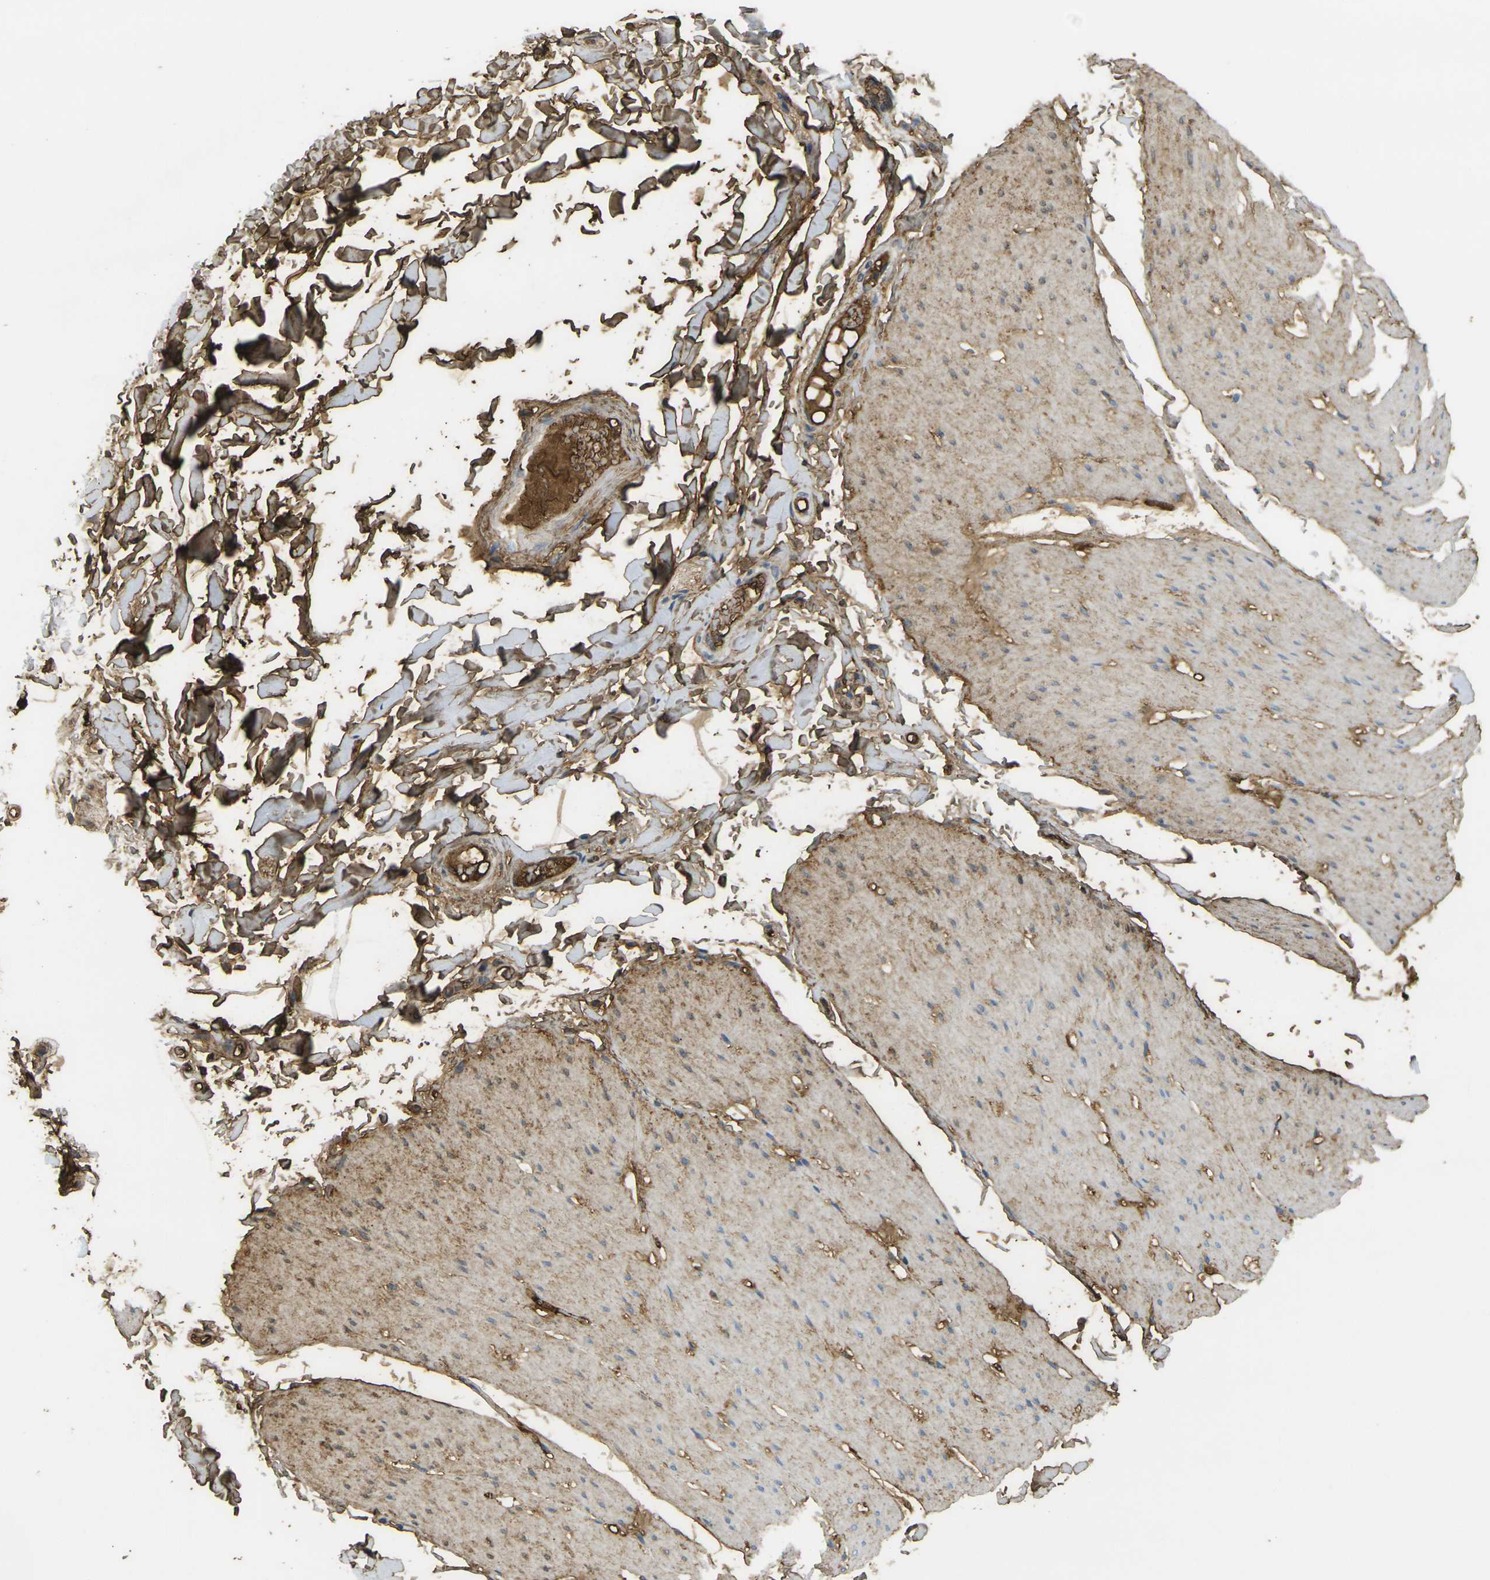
{"staining": {"intensity": "weak", "quantity": "25%-75%", "location": "cytoplasmic/membranous"}, "tissue": "smooth muscle", "cell_type": "Smooth muscle cells", "image_type": "normal", "snomed": [{"axis": "morphology", "description": "Normal tissue, NOS"}, {"axis": "topography", "description": "Smooth muscle"}, {"axis": "topography", "description": "Colon"}], "caption": "Protein staining displays weak cytoplasmic/membranous positivity in about 25%-75% of smooth muscle cells in normal smooth muscle. Using DAB (brown) and hematoxylin (blue) stains, captured at high magnification using brightfield microscopy.", "gene": "PLCD1", "patient": {"sex": "male", "age": 67}}